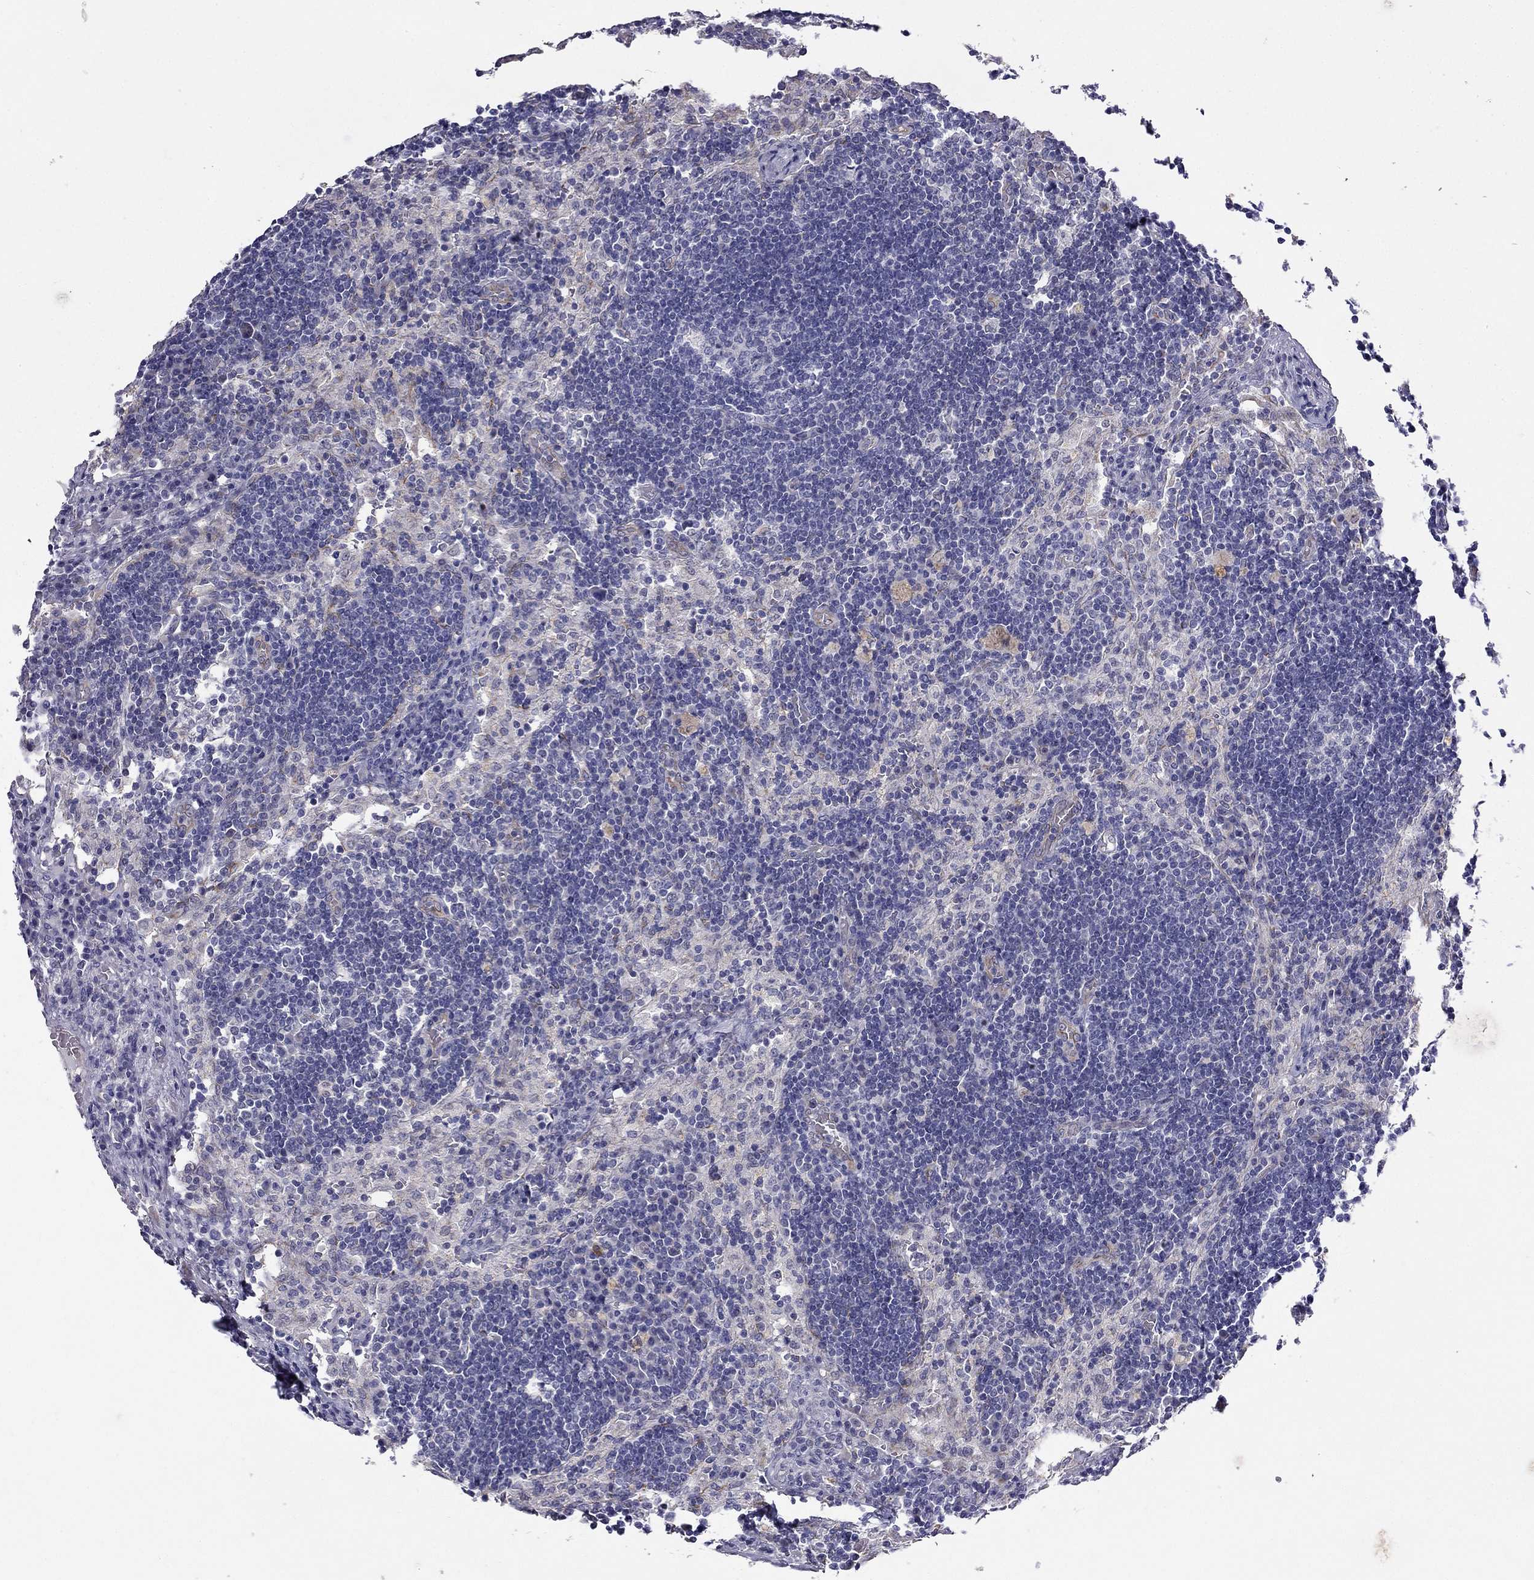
{"staining": {"intensity": "negative", "quantity": "none", "location": "none"}, "tissue": "lymph node", "cell_type": "Germinal center cells", "image_type": "normal", "snomed": [{"axis": "morphology", "description": "Normal tissue, NOS"}, {"axis": "topography", "description": "Lymph node"}], "caption": "Immunohistochemical staining of normal human lymph node reveals no significant staining in germinal center cells.", "gene": "RTL1", "patient": {"sex": "male", "age": 63}}